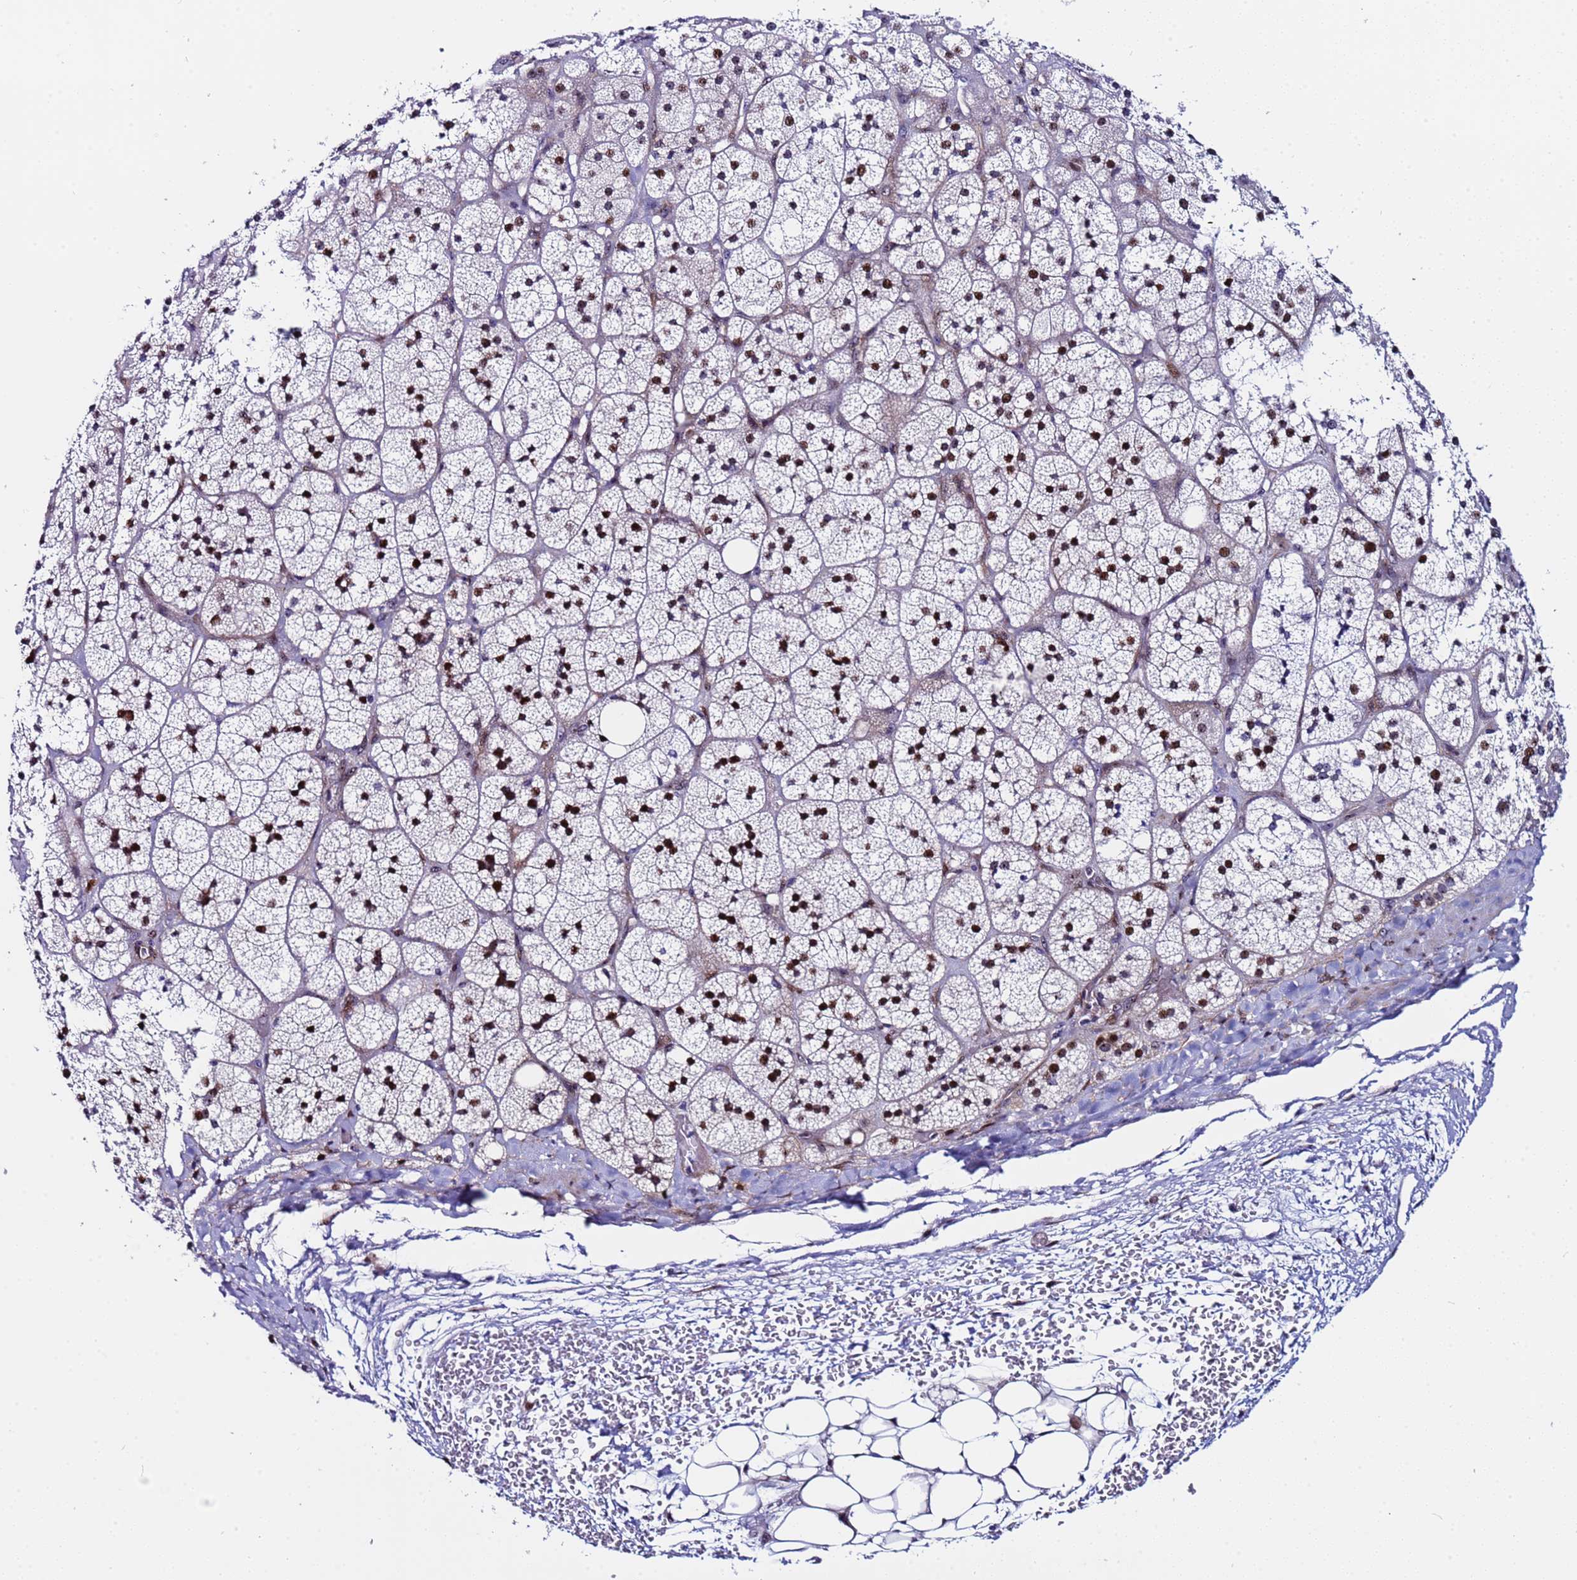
{"staining": {"intensity": "moderate", "quantity": "25%-75%", "location": "nuclear"}, "tissue": "adrenal gland", "cell_type": "Glandular cells", "image_type": "normal", "snomed": [{"axis": "morphology", "description": "Normal tissue, NOS"}, {"axis": "topography", "description": "Adrenal gland"}], "caption": "Moderate nuclear protein positivity is identified in approximately 25%-75% of glandular cells in adrenal gland. Nuclei are stained in blue.", "gene": "POP5", "patient": {"sex": "male", "age": 61}}